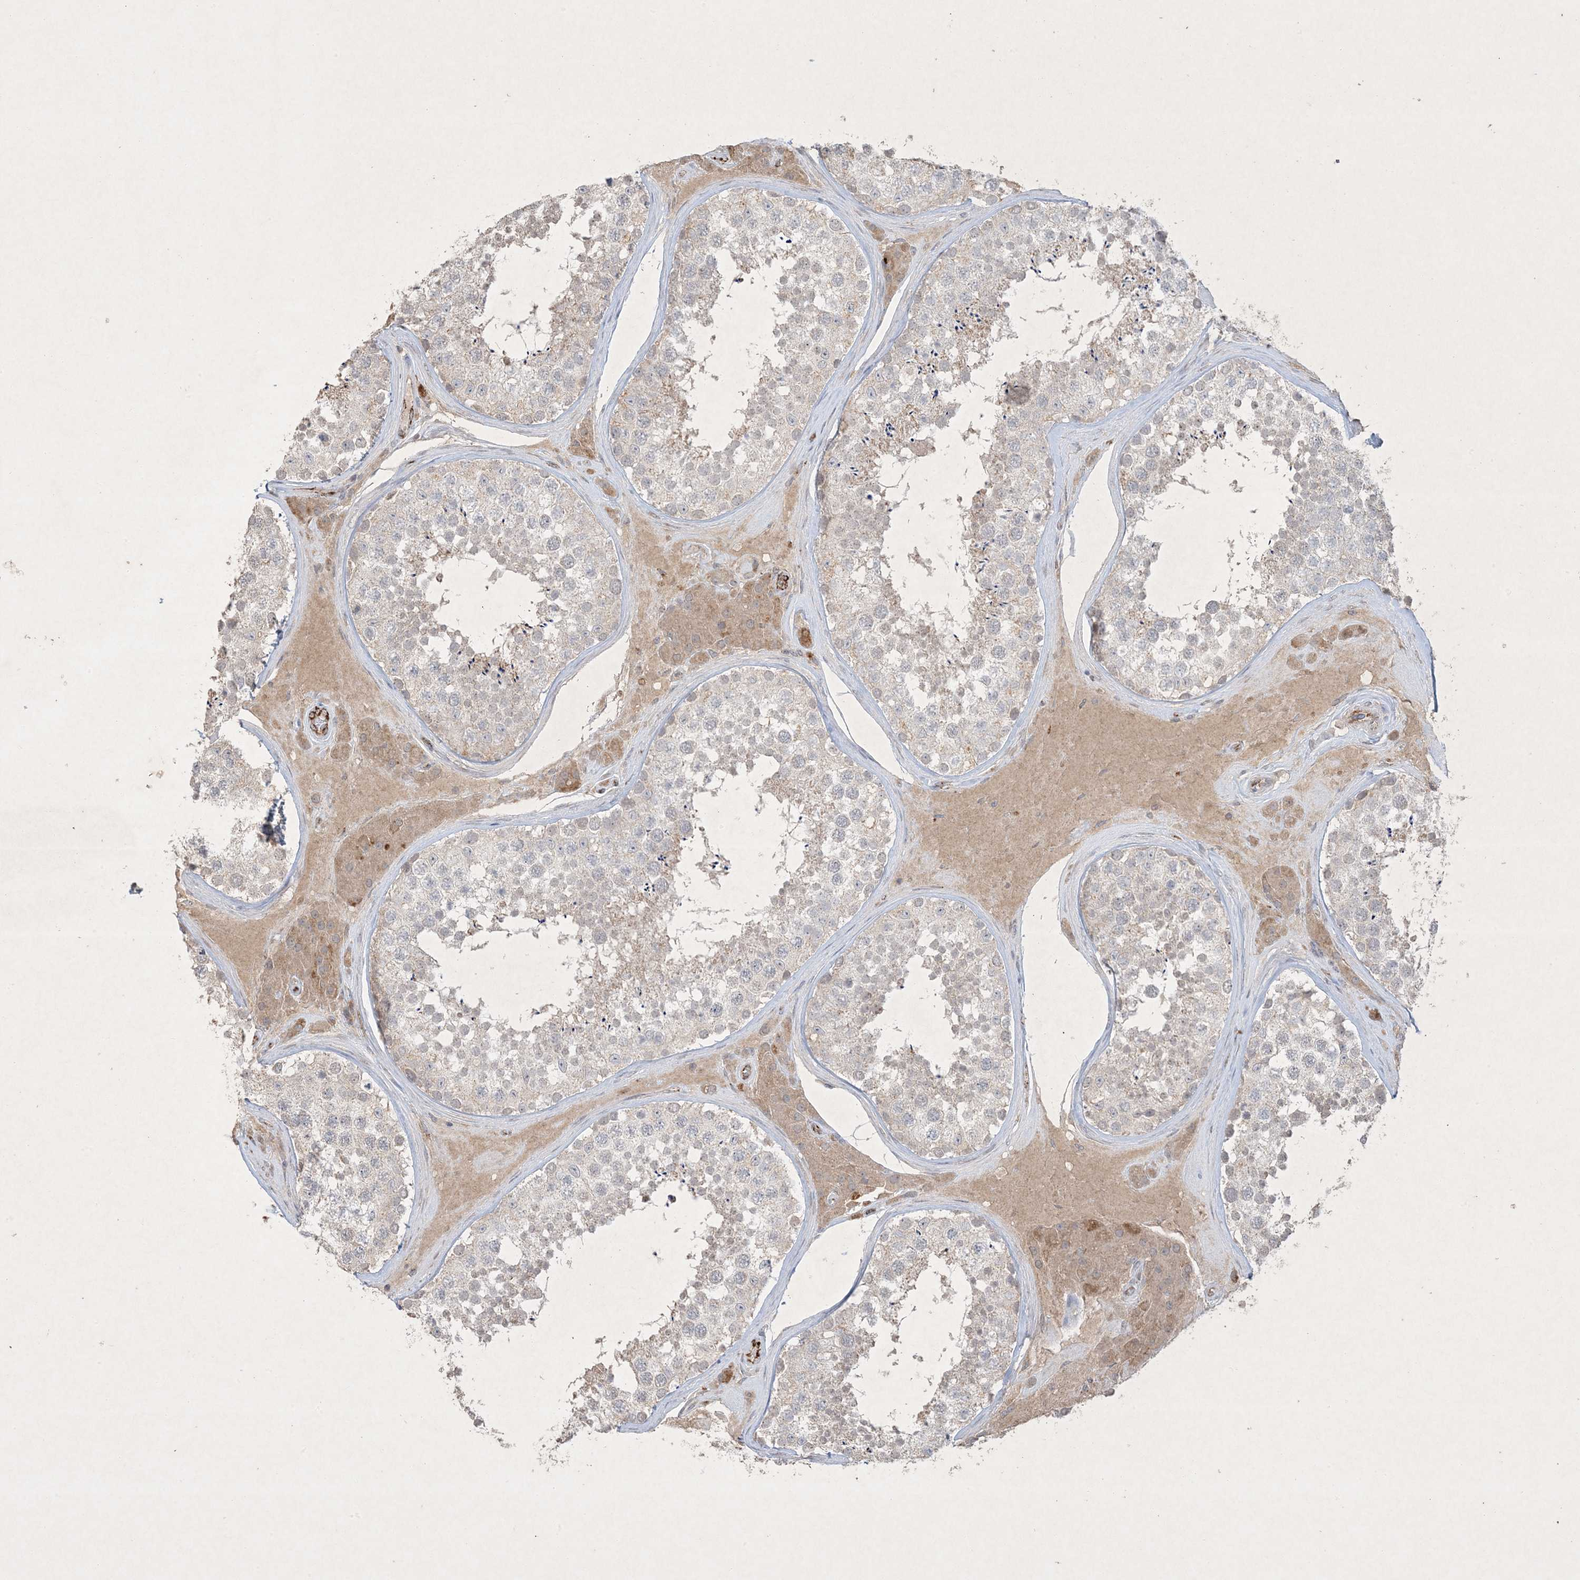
{"staining": {"intensity": "moderate", "quantity": "<25%", "location": "cytoplasmic/membranous"}, "tissue": "testis", "cell_type": "Cells in seminiferous ducts", "image_type": "normal", "snomed": [{"axis": "morphology", "description": "Normal tissue, NOS"}, {"axis": "topography", "description": "Testis"}], "caption": "High-power microscopy captured an IHC photomicrograph of benign testis, revealing moderate cytoplasmic/membranous positivity in about <25% of cells in seminiferous ducts.", "gene": "PRSS36", "patient": {"sex": "male", "age": 46}}